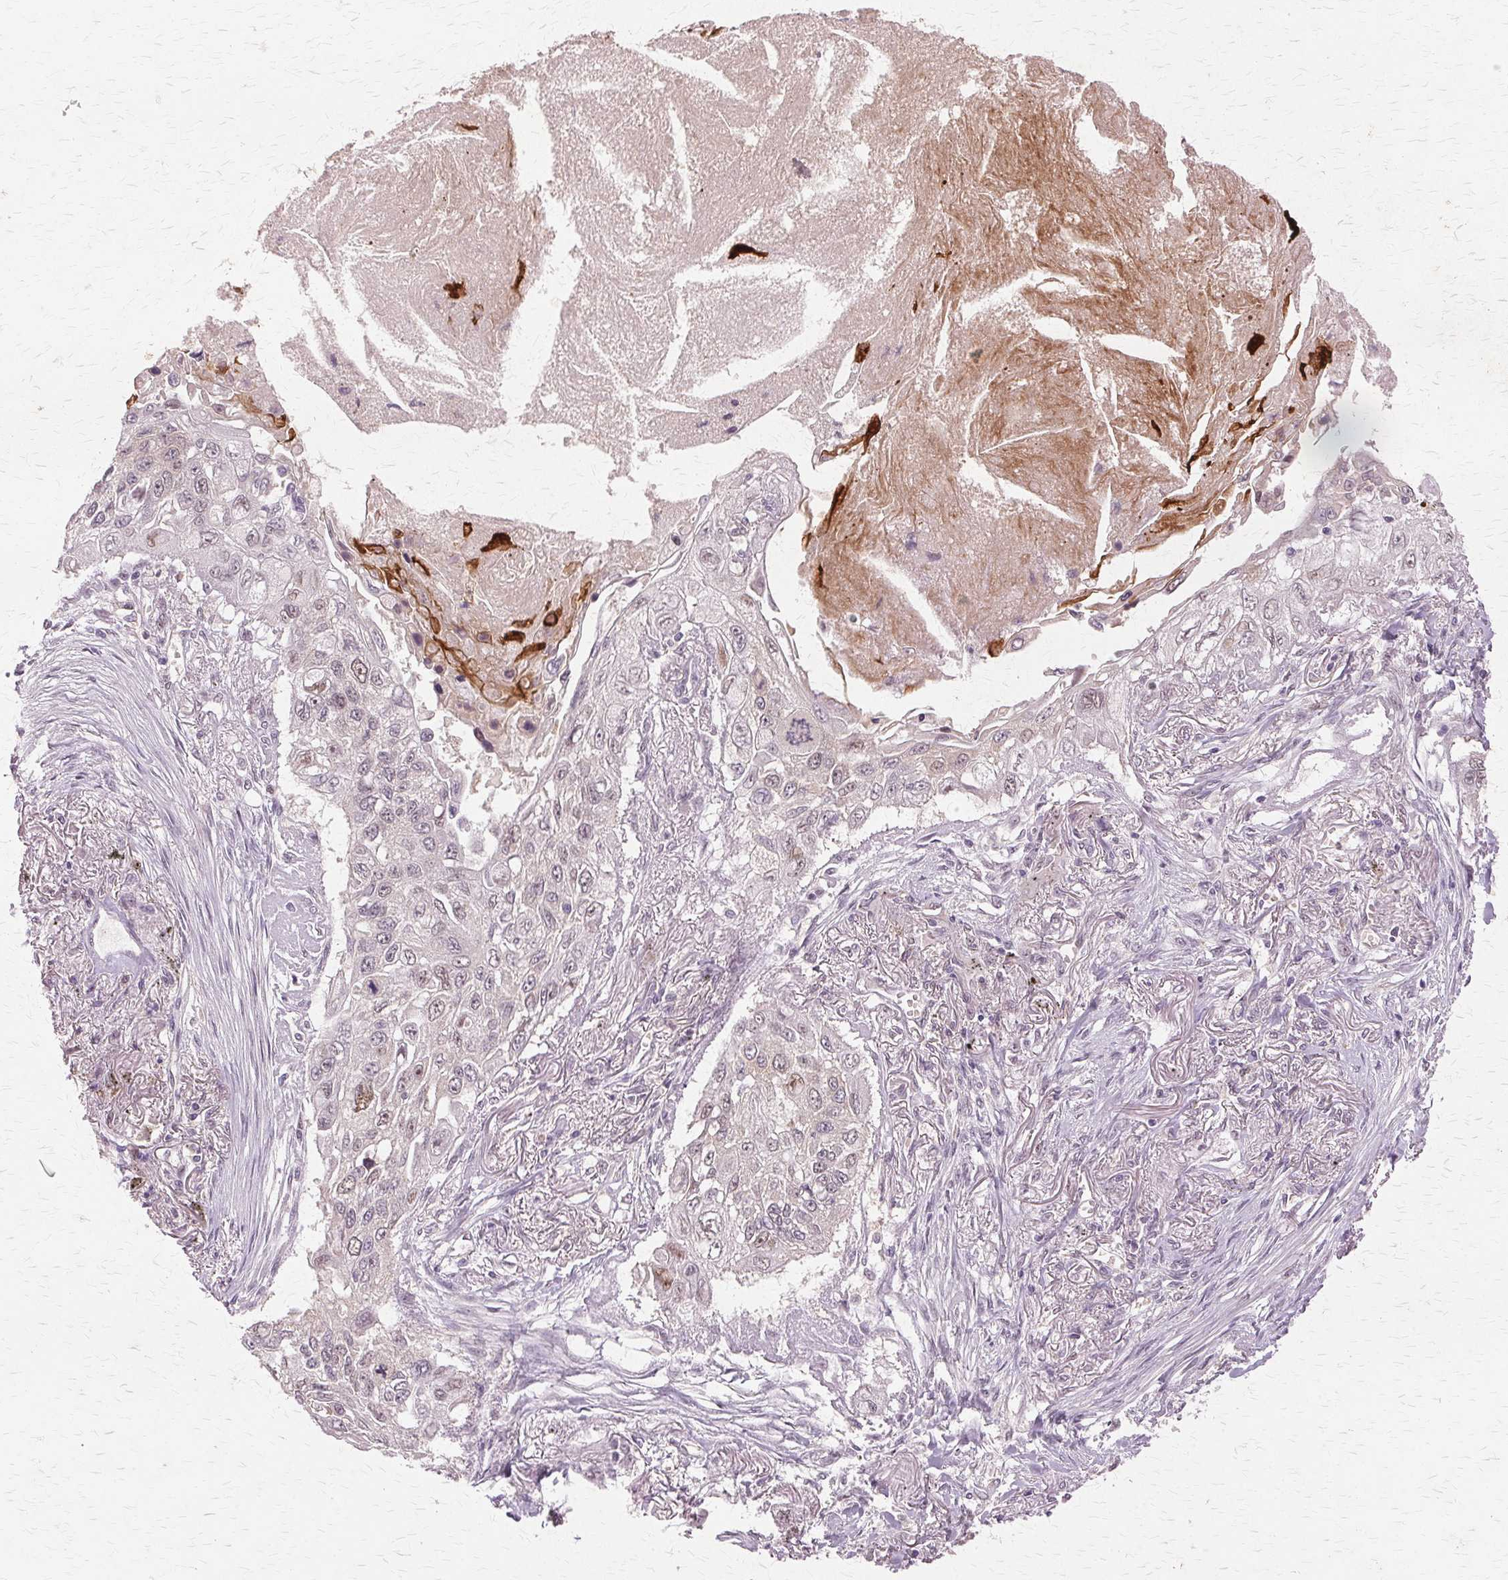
{"staining": {"intensity": "weak", "quantity": "<25%", "location": "nuclear"}, "tissue": "lung cancer", "cell_type": "Tumor cells", "image_type": "cancer", "snomed": [{"axis": "morphology", "description": "Squamous cell carcinoma, NOS"}, {"axis": "topography", "description": "Lung"}], "caption": "The photomicrograph demonstrates no significant expression in tumor cells of squamous cell carcinoma (lung).", "gene": "PRMT5", "patient": {"sex": "male", "age": 75}}